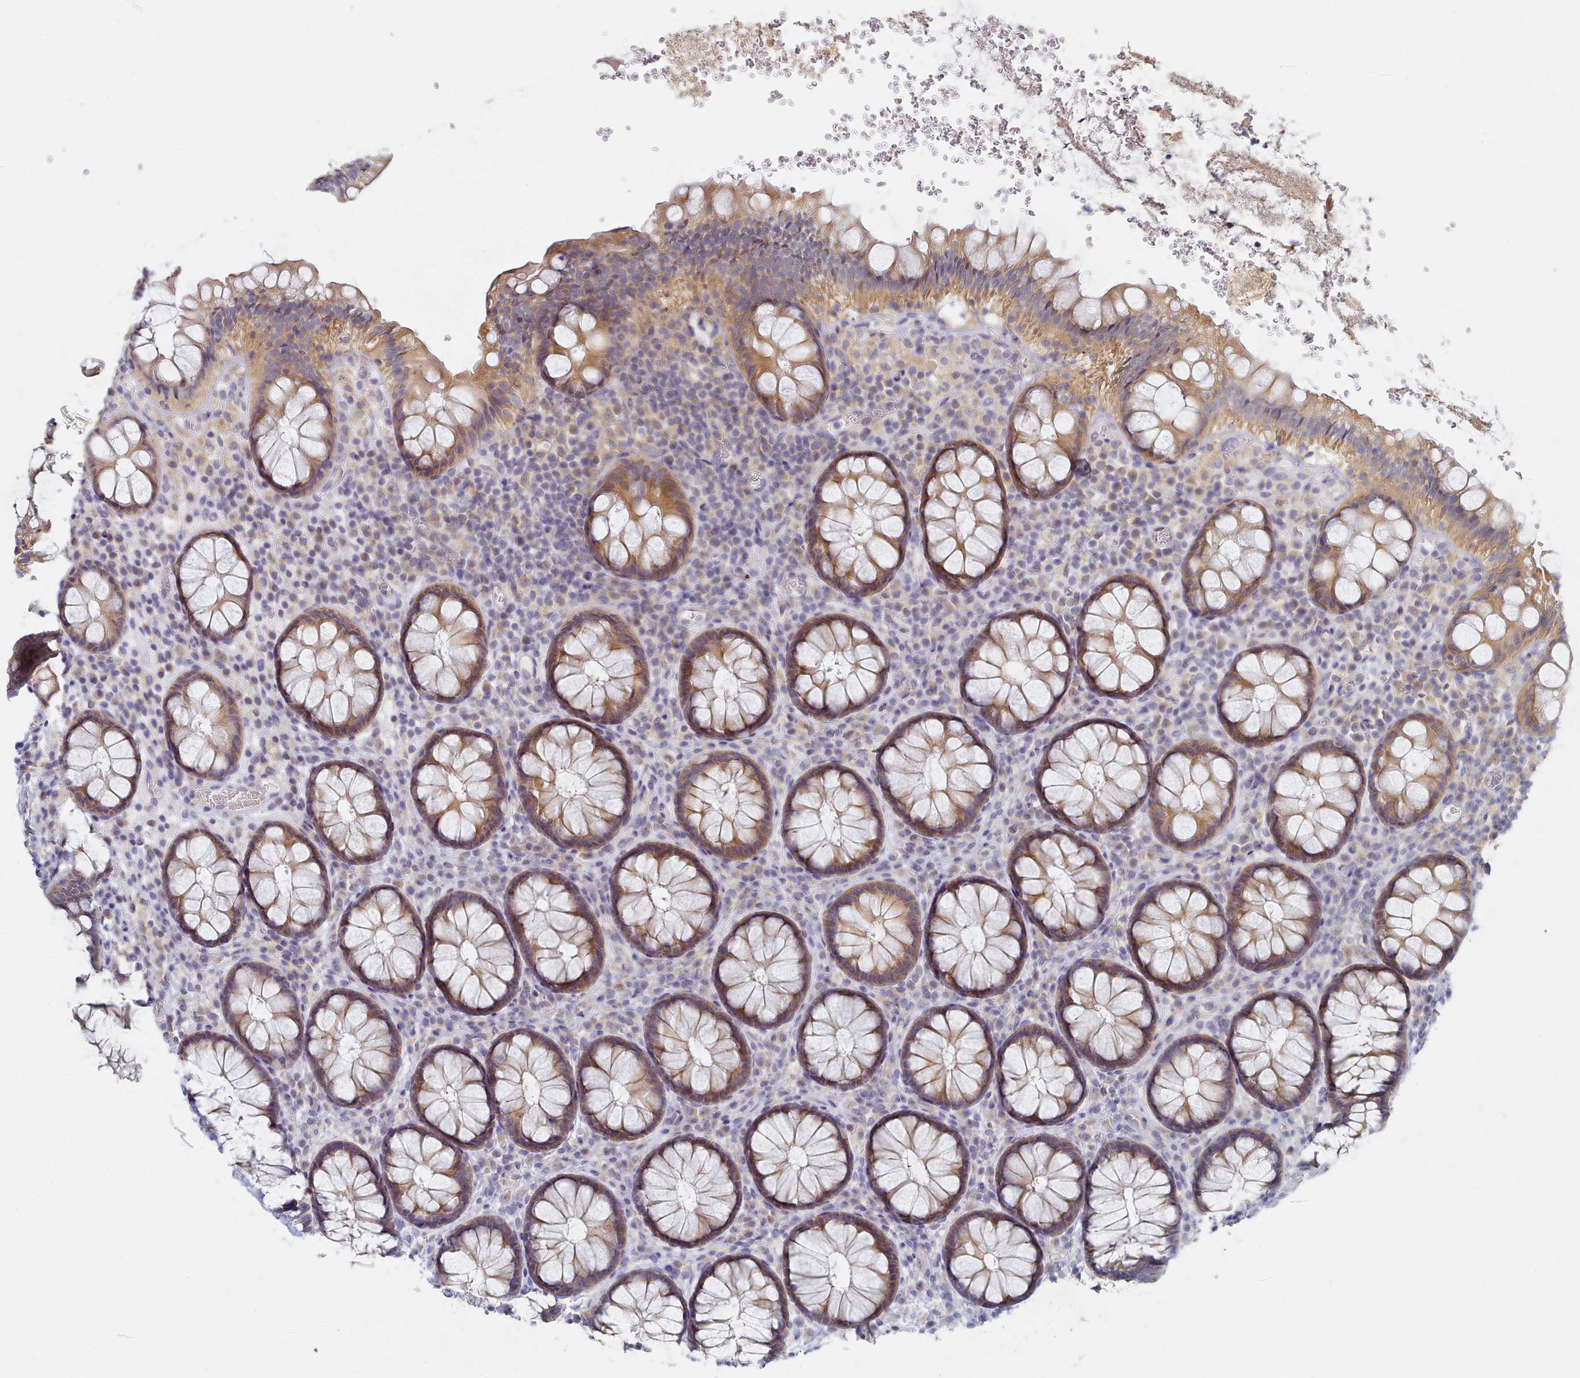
{"staining": {"intensity": "moderate", "quantity": ">75%", "location": "cytoplasmic/membranous"}, "tissue": "rectum", "cell_type": "Glandular cells", "image_type": "normal", "snomed": [{"axis": "morphology", "description": "Normal tissue, NOS"}, {"axis": "topography", "description": "Rectum"}], "caption": "Human rectum stained with a brown dye displays moderate cytoplasmic/membranous positive expression in about >75% of glandular cells.", "gene": "TYW1B", "patient": {"sex": "male", "age": 83}}